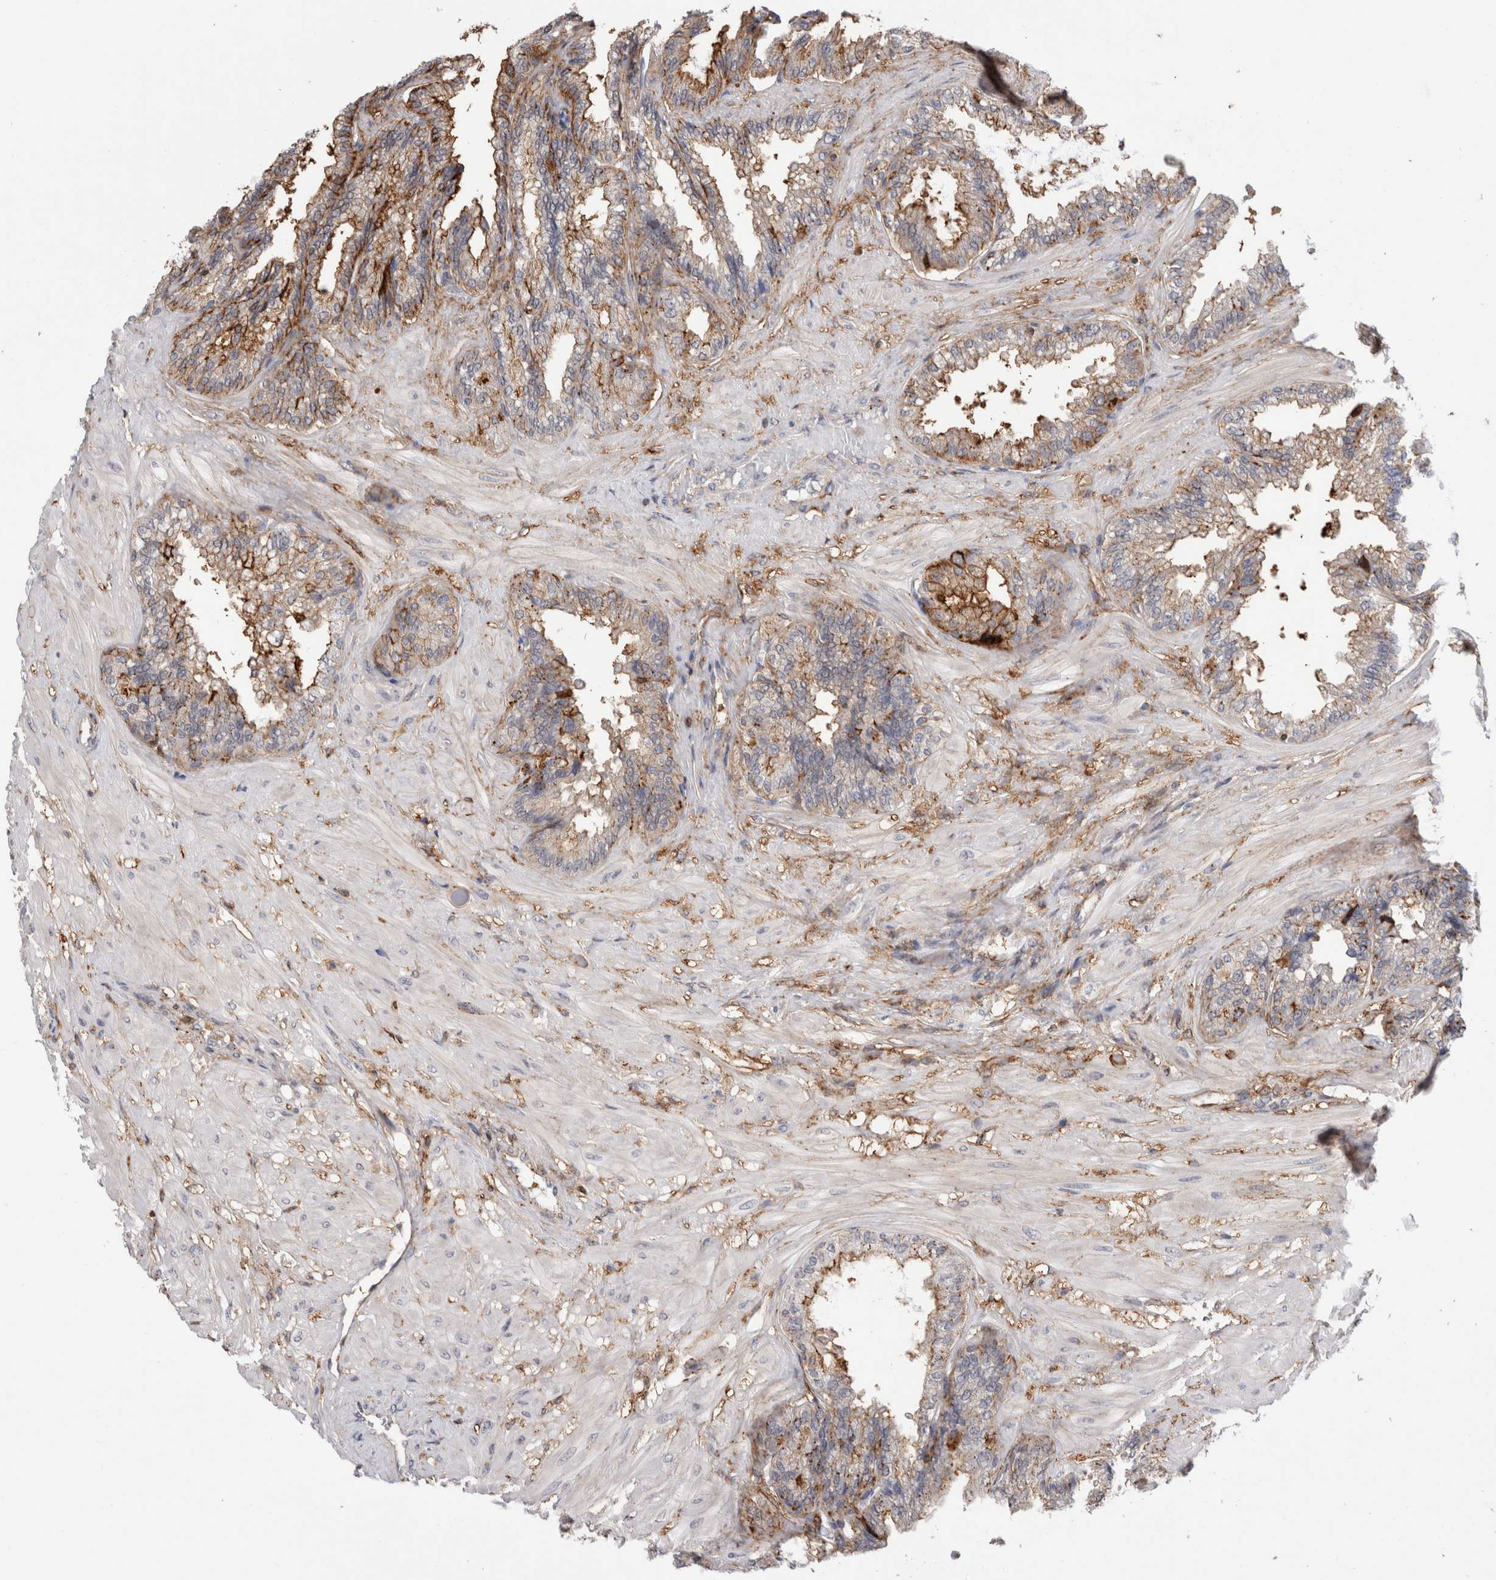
{"staining": {"intensity": "moderate", "quantity": ">75%", "location": "cytoplasmic/membranous"}, "tissue": "seminal vesicle", "cell_type": "Glandular cells", "image_type": "normal", "snomed": [{"axis": "morphology", "description": "Normal tissue, NOS"}, {"axis": "topography", "description": "Seminal veicle"}], "caption": "Glandular cells reveal moderate cytoplasmic/membranous expression in approximately >75% of cells in benign seminal vesicle. (Stains: DAB in brown, nuclei in blue, Microscopy: brightfield microscopy at high magnification).", "gene": "CCDC88B", "patient": {"sex": "male", "age": 46}}